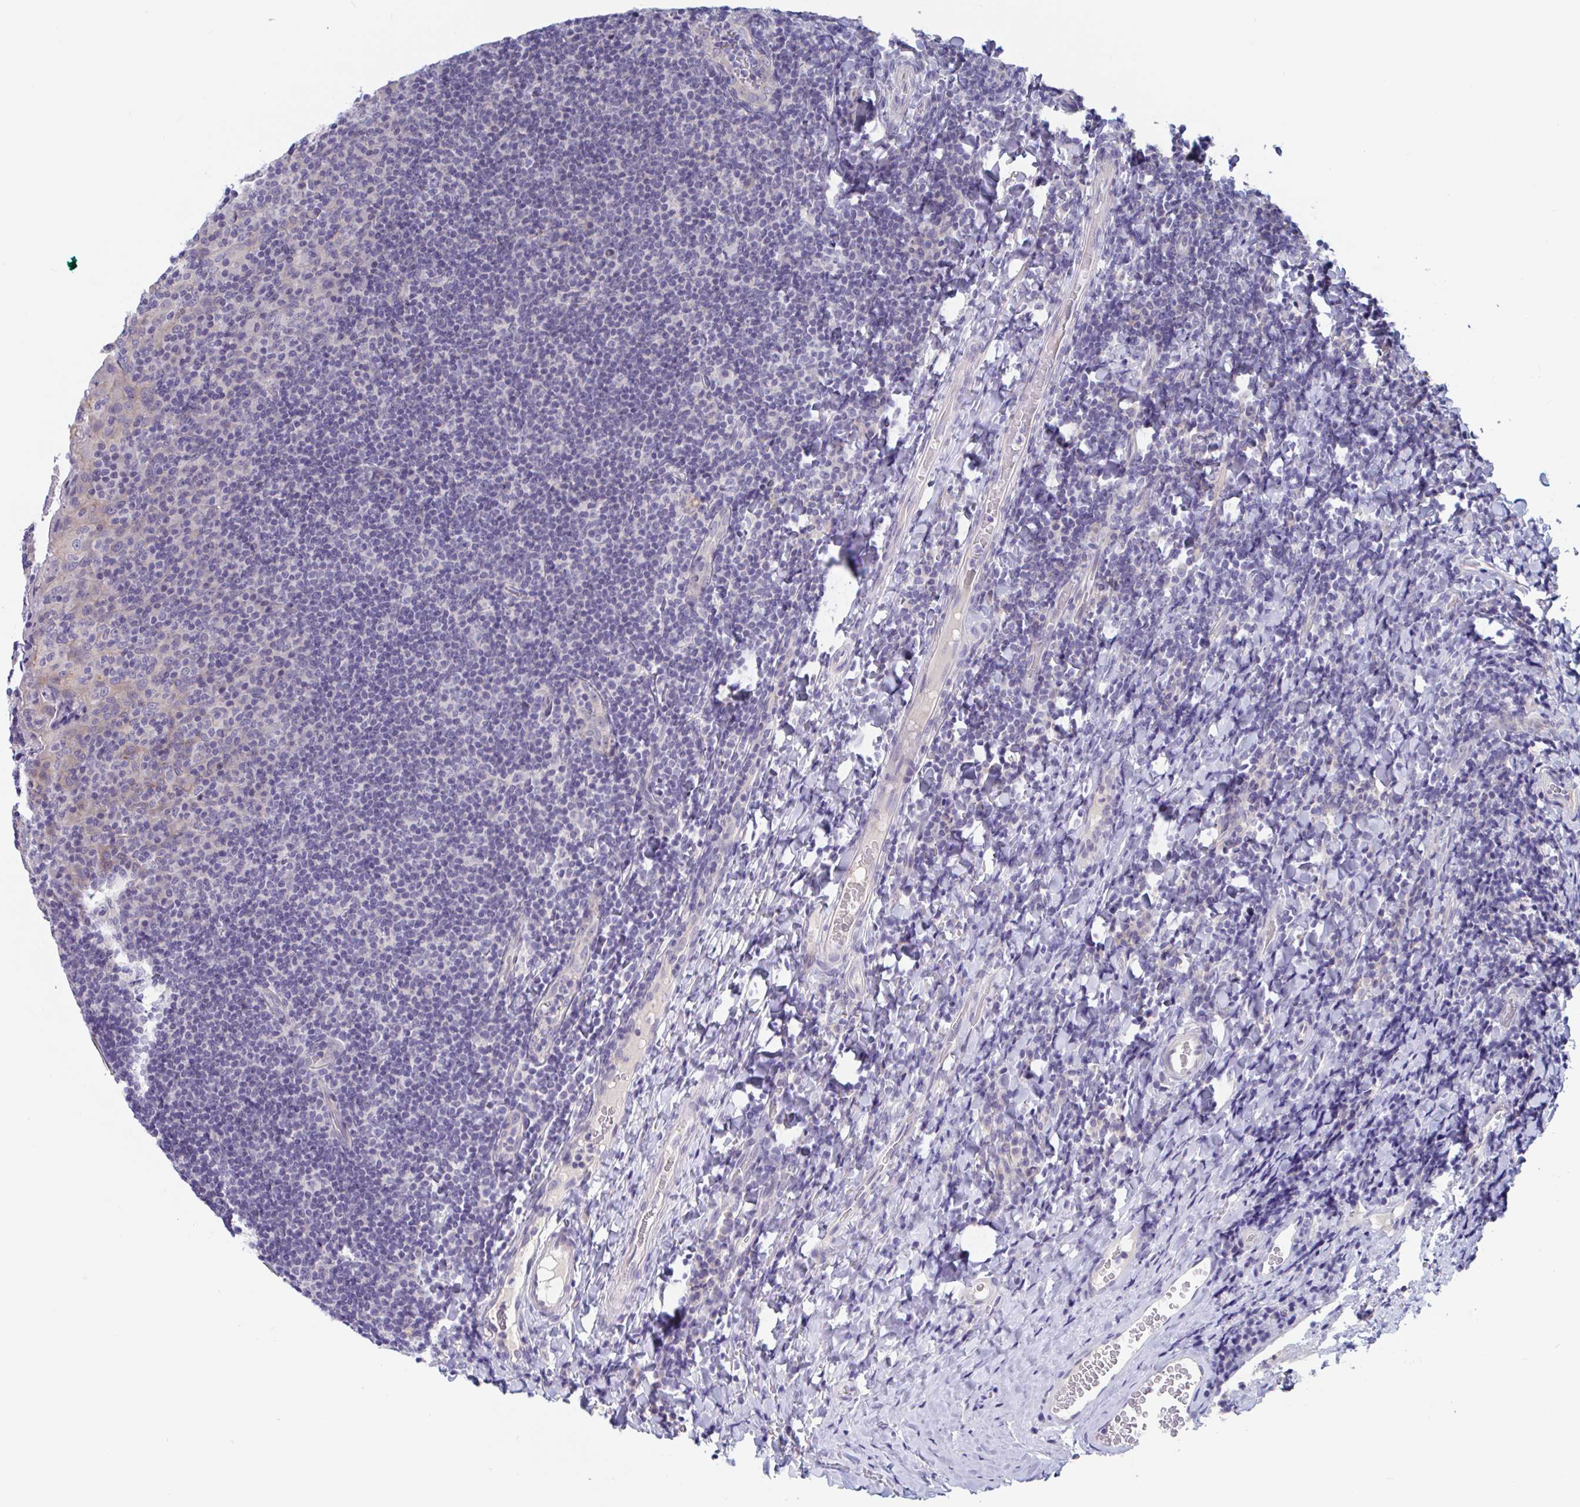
{"staining": {"intensity": "negative", "quantity": "none", "location": "none"}, "tissue": "tonsil", "cell_type": "Germinal center cells", "image_type": "normal", "snomed": [{"axis": "morphology", "description": "Normal tissue, NOS"}, {"axis": "topography", "description": "Tonsil"}], "caption": "IHC micrograph of benign tonsil: human tonsil stained with DAB exhibits no significant protein positivity in germinal center cells.", "gene": "UNKL", "patient": {"sex": "male", "age": 17}}